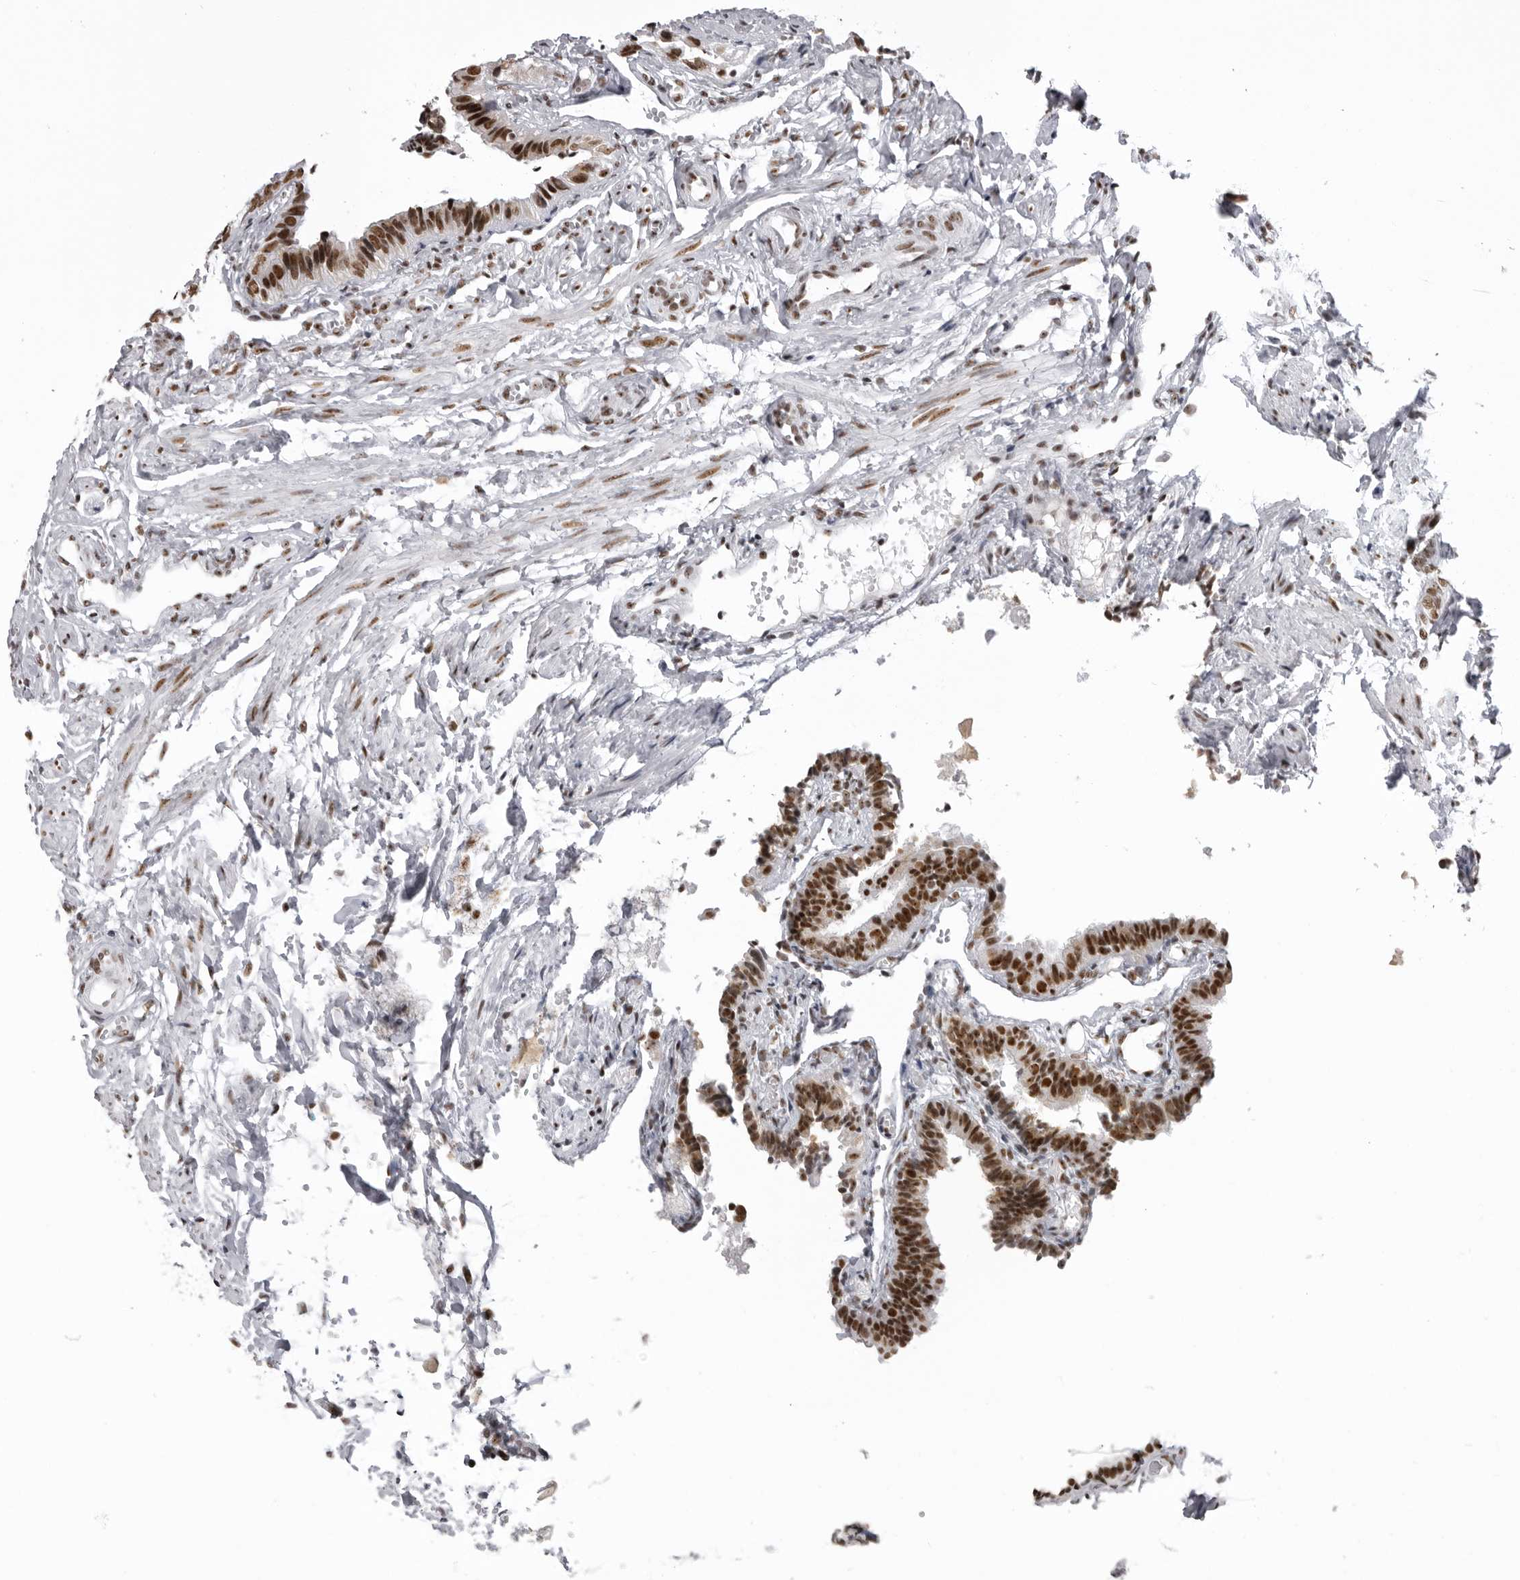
{"staining": {"intensity": "strong", "quantity": ">75%", "location": "nuclear"}, "tissue": "fallopian tube", "cell_type": "Glandular cells", "image_type": "normal", "snomed": [{"axis": "morphology", "description": "Normal tissue, NOS"}, {"axis": "topography", "description": "Fallopian tube"}], "caption": "Glandular cells display strong nuclear expression in approximately >75% of cells in normal fallopian tube. Ihc stains the protein in brown and the nuclei are stained blue.", "gene": "DHX9", "patient": {"sex": "female", "age": 46}}